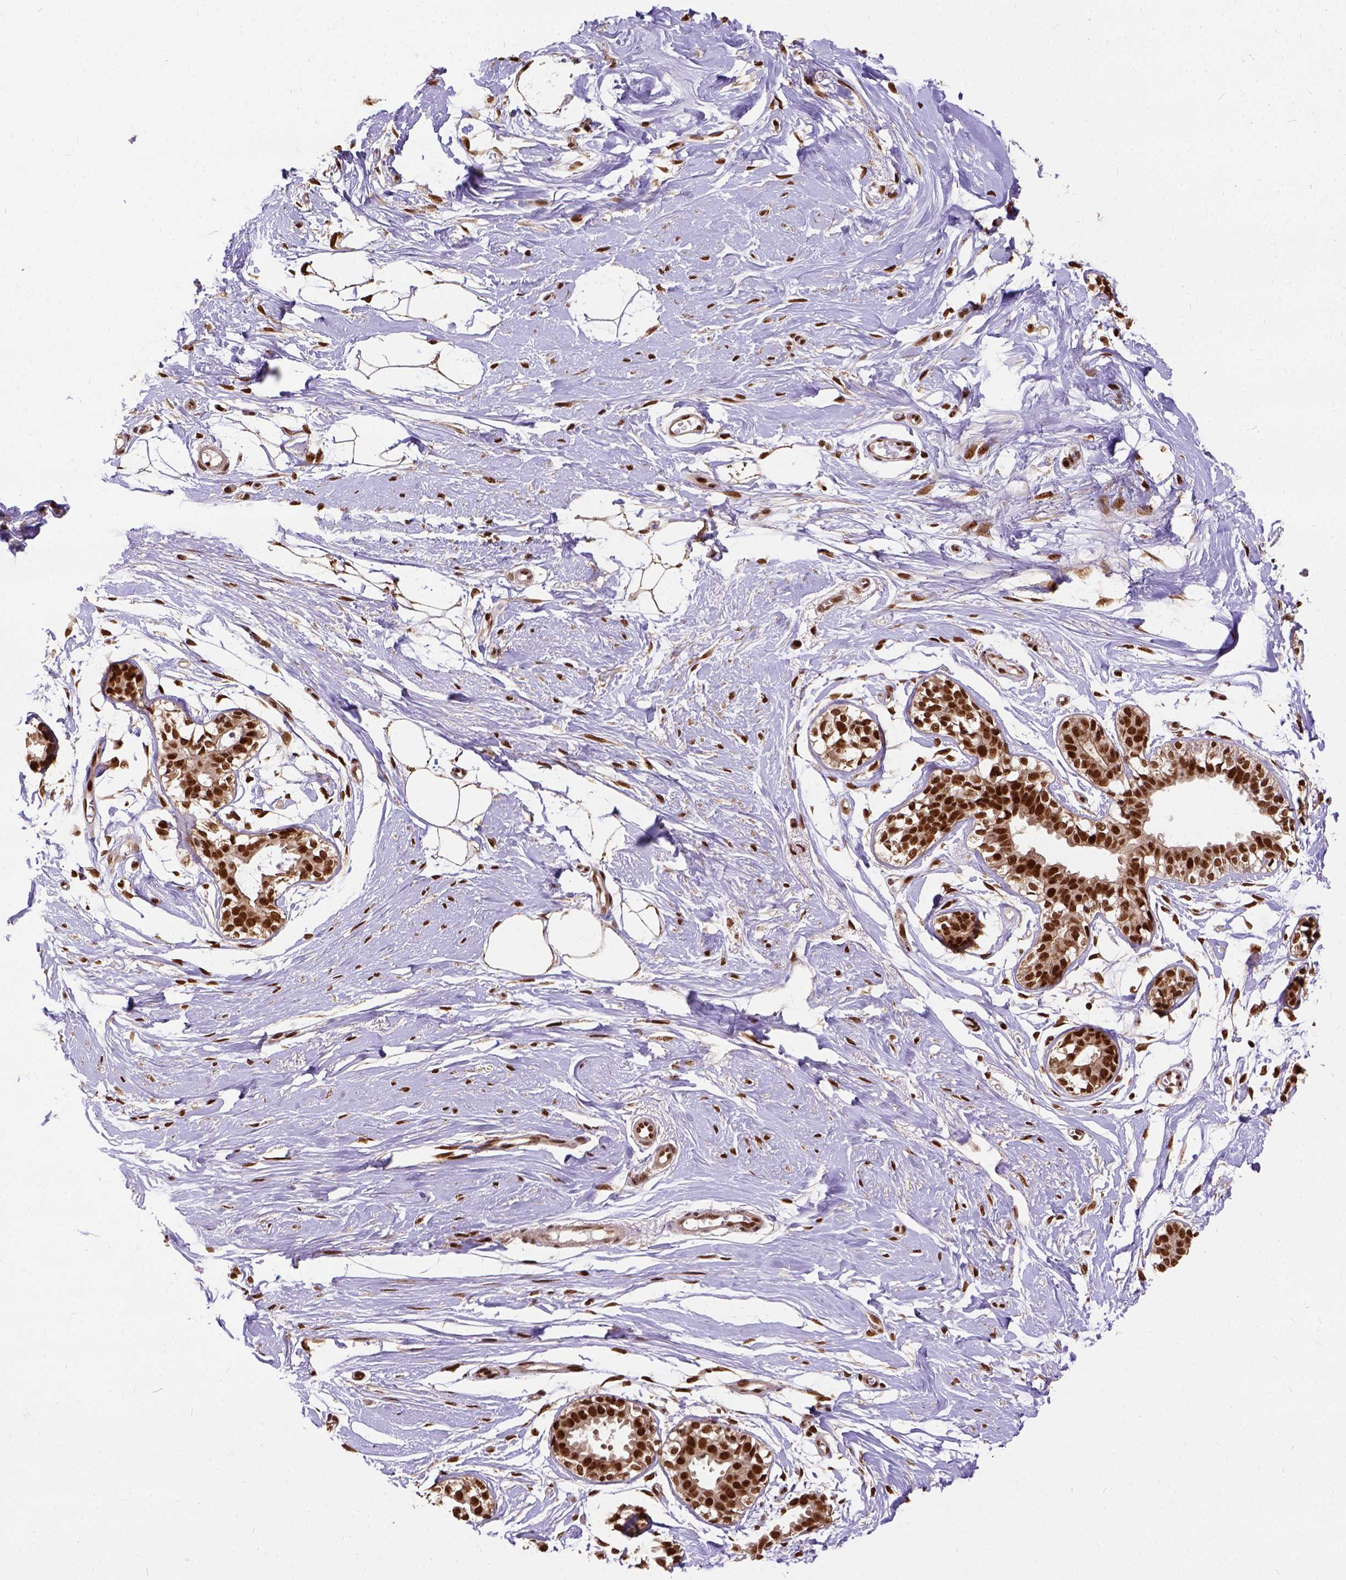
{"staining": {"intensity": "strong", "quantity": ">75%", "location": "nuclear"}, "tissue": "breast", "cell_type": "Adipocytes", "image_type": "normal", "snomed": [{"axis": "morphology", "description": "Normal tissue, NOS"}, {"axis": "topography", "description": "Breast"}], "caption": "IHC (DAB (3,3'-diaminobenzidine)) staining of unremarkable breast exhibits strong nuclear protein expression in about >75% of adipocytes.", "gene": "NACC1", "patient": {"sex": "female", "age": 49}}